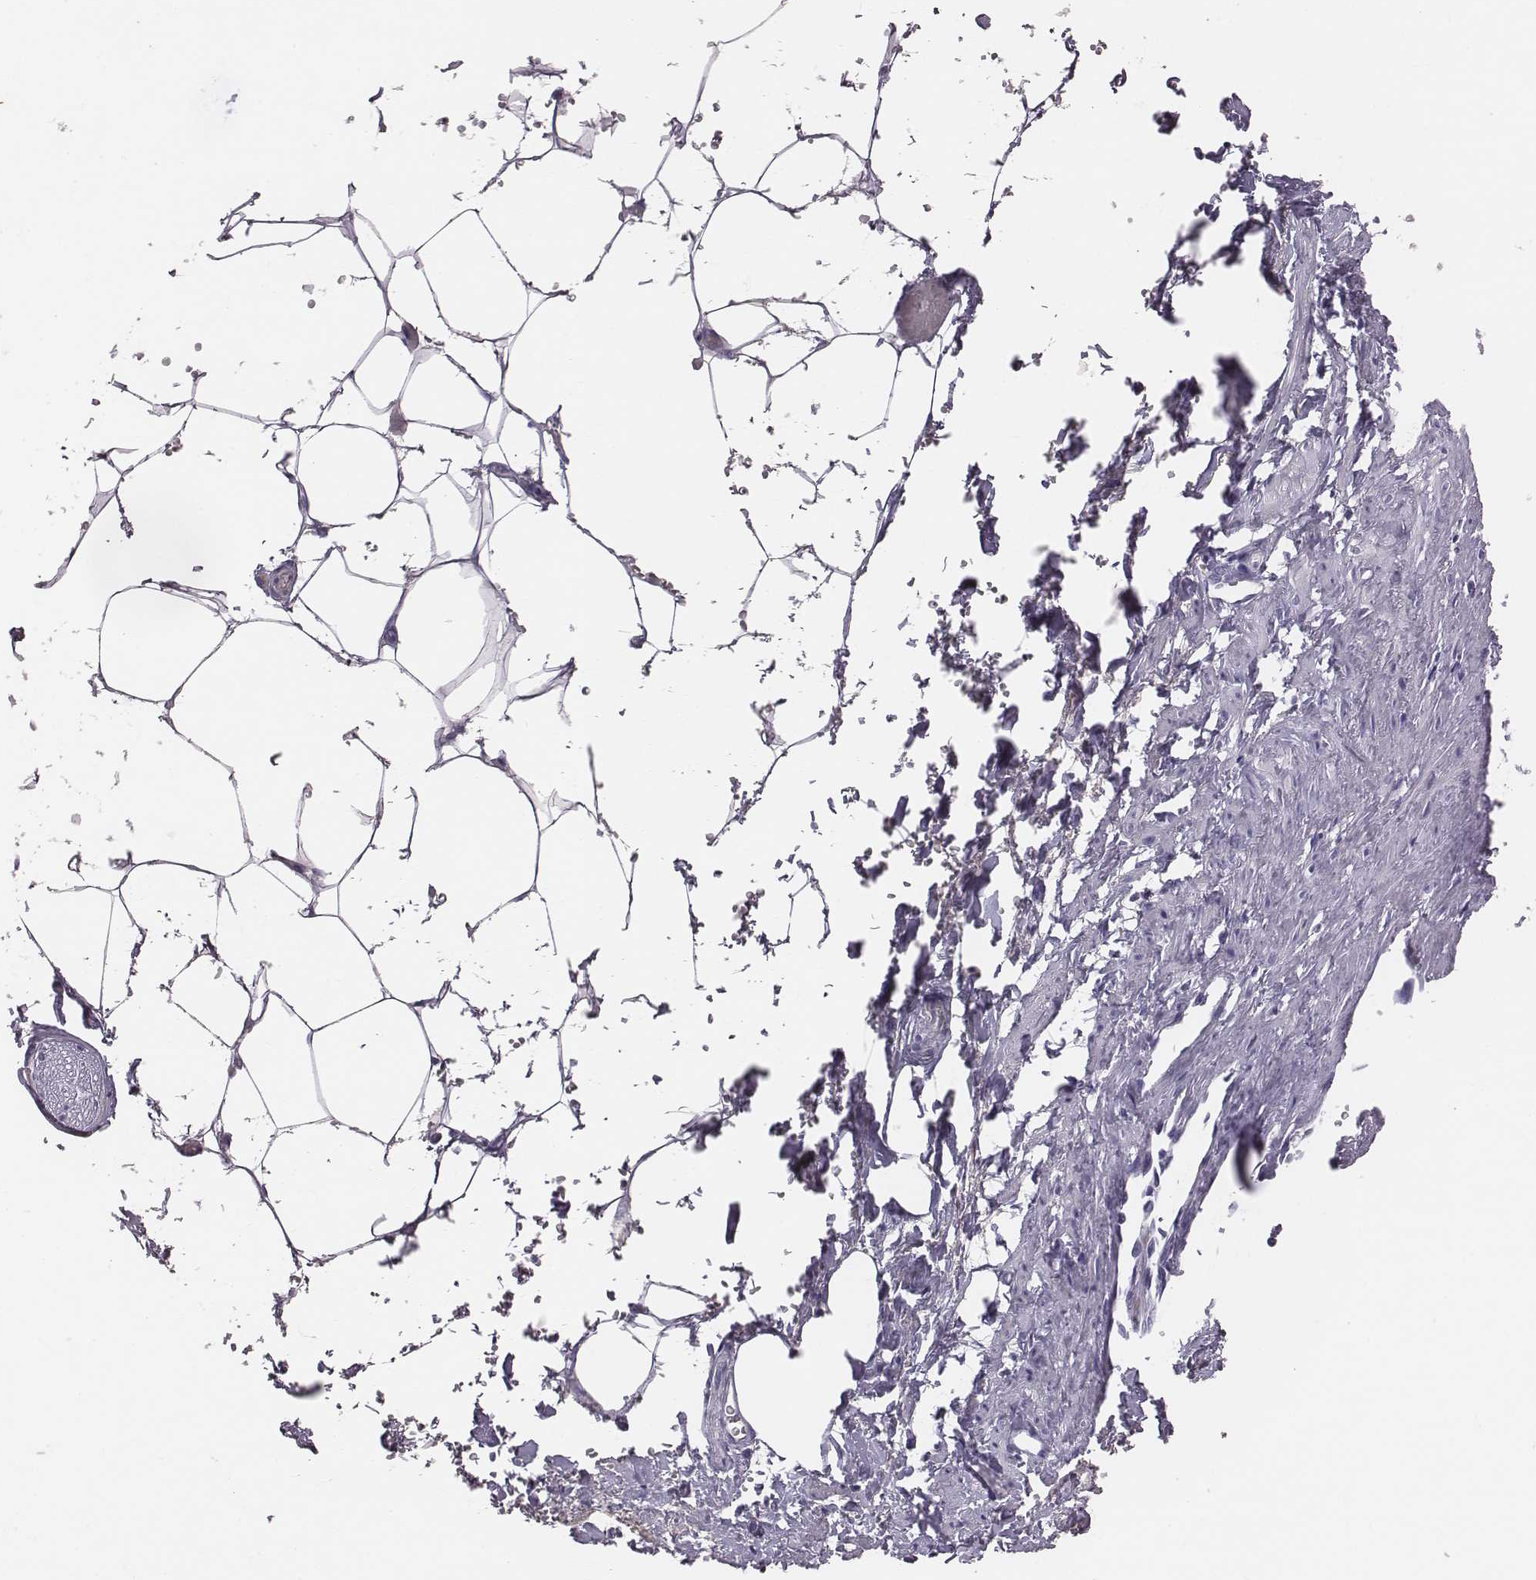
{"staining": {"intensity": "negative", "quantity": "none", "location": "none"}, "tissue": "adipose tissue", "cell_type": "Adipocytes", "image_type": "normal", "snomed": [{"axis": "morphology", "description": "Normal tissue, NOS"}, {"axis": "topography", "description": "Prostate"}, {"axis": "topography", "description": "Peripheral nerve tissue"}], "caption": "Adipocytes show no significant protein staining in normal adipose tissue. The staining is performed using DAB (3,3'-diaminobenzidine) brown chromogen with nuclei counter-stained in using hematoxylin.", "gene": "EN1", "patient": {"sex": "male", "age": 55}}